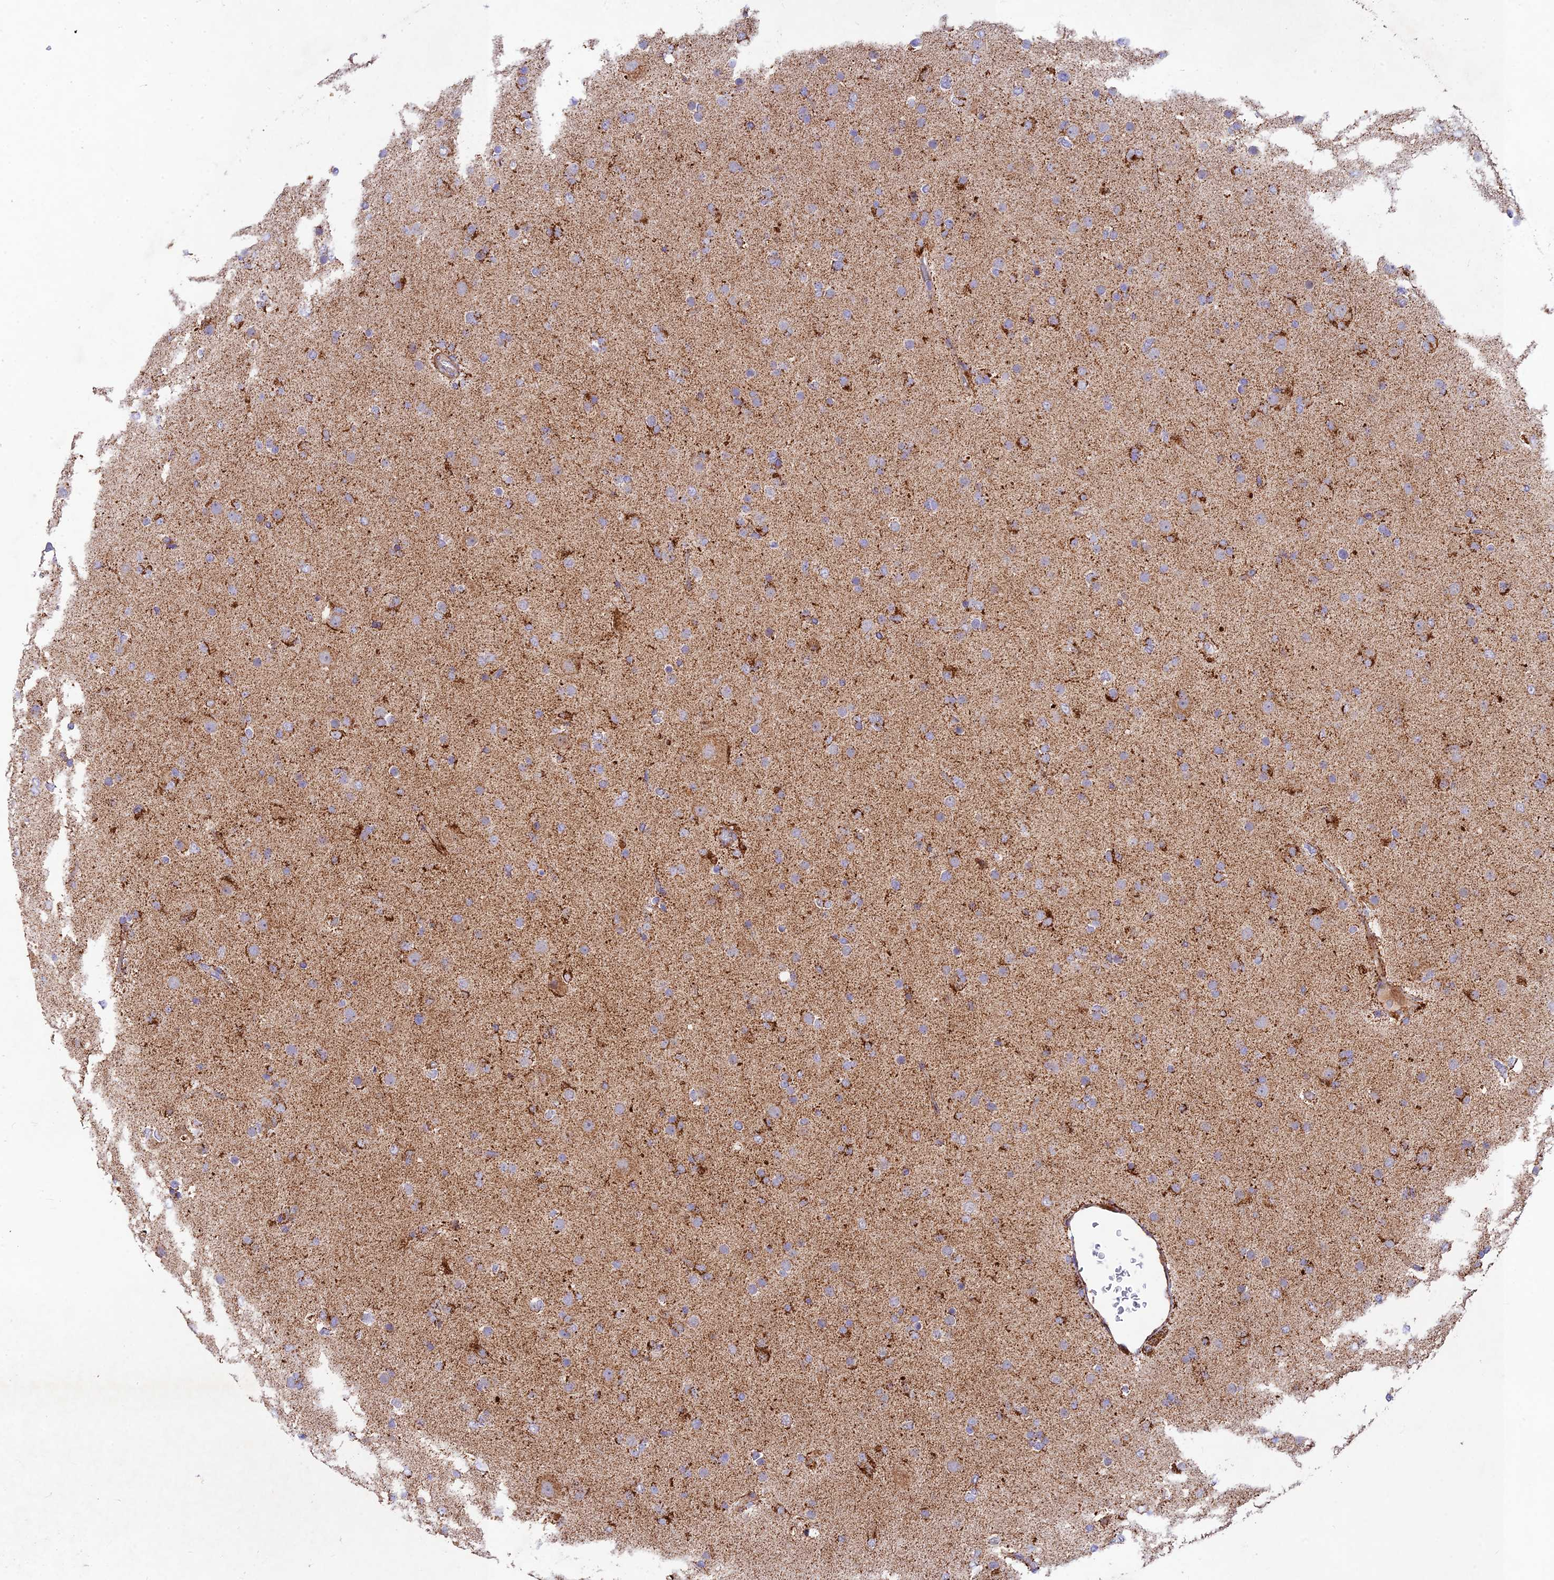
{"staining": {"intensity": "weak", "quantity": "<25%", "location": "cytoplasmic/membranous"}, "tissue": "glioma", "cell_type": "Tumor cells", "image_type": "cancer", "snomed": [{"axis": "morphology", "description": "Glioma, malignant, Low grade"}, {"axis": "topography", "description": "Brain"}], "caption": "The immunohistochemistry photomicrograph has no significant staining in tumor cells of low-grade glioma (malignant) tissue.", "gene": "KHDC3L", "patient": {"sex": "male", "age": 65}}